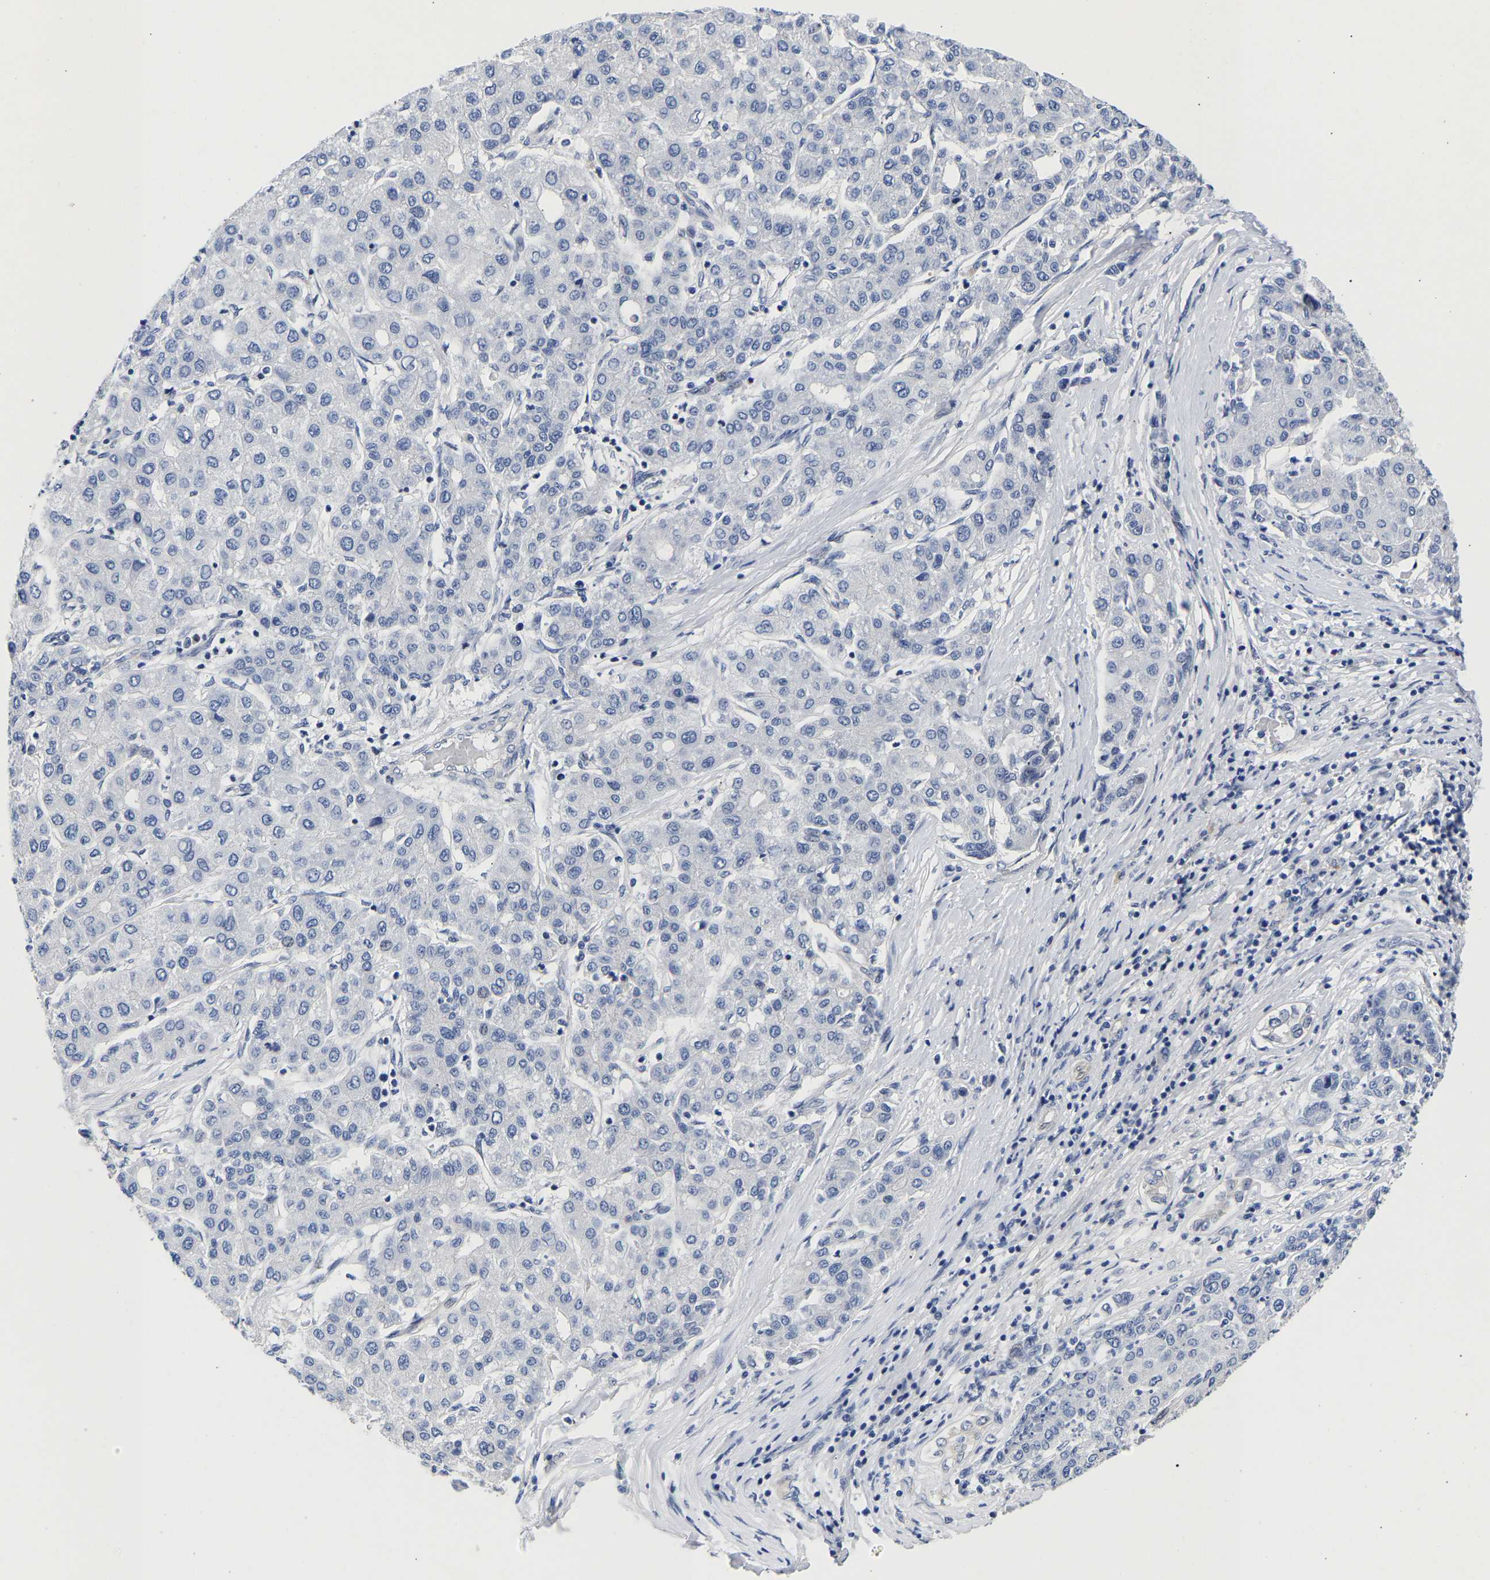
{"staining": {"intensity": "negative", "quantity": "none", "location": "none"}, "tissue": "liver cancer", "cell_type": "Tumor cells", "image_type": "cancer", "snomed": [{"axis": "morphology", "description": "Carcinoma, Hepatocellular, NOS"}, {"axis": "topography", "description": "Liver"}], "caption": "Immunohistochemistry (IHC) image of neoplastic tissue: human hepatocellular carcinoma (liver) stained with DAB shows no significant protein positivity in tumor cells.", "gene": "CCDC6", "patient": {"sex": "male", "age": 65}}